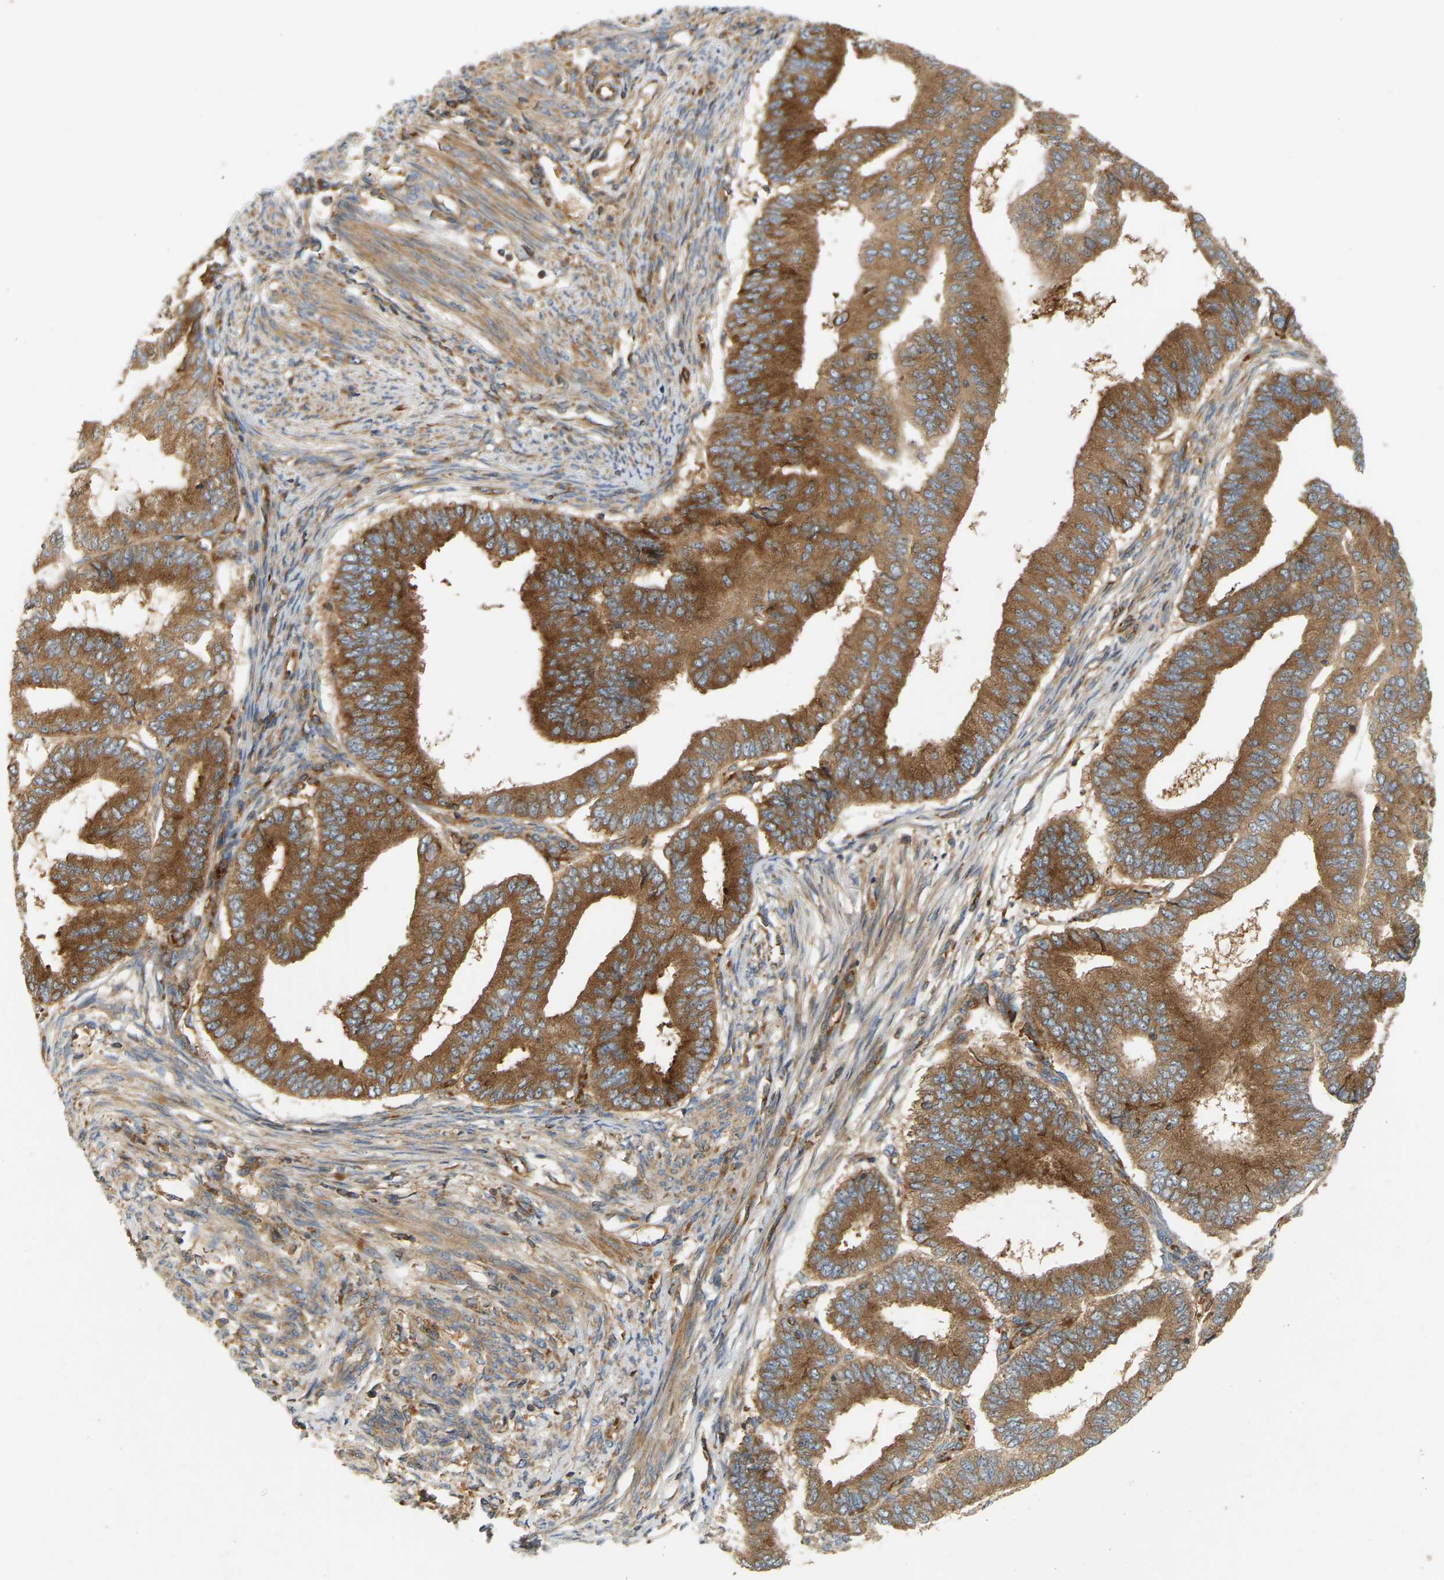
{"staining": {"intensity": "strong", "quantity": ">75%", "location": "cytoplasmic/membranous"}, "tissue": "endometrial cancer", "cell_type": "Tumor cells", "image_type": "cancer", "snomed": [{"axis": "morphology", "description": "Polyp, NOS"}, {"axis": "morphology", "description": "Adenocarcinoma, NOS"}, {"axis": "morphology", "description": "Adenoma, NOS"}, {"axis": "topography", "description": "Endometrium"}], "caption": "A high amount of strong cytoplasmic/membranous staining is appreciated in approximately >75% of tumor cells in endometrial cancer tissue.", "gene": "AKAP13", "patient": {"sex": "female", "age": 79}}